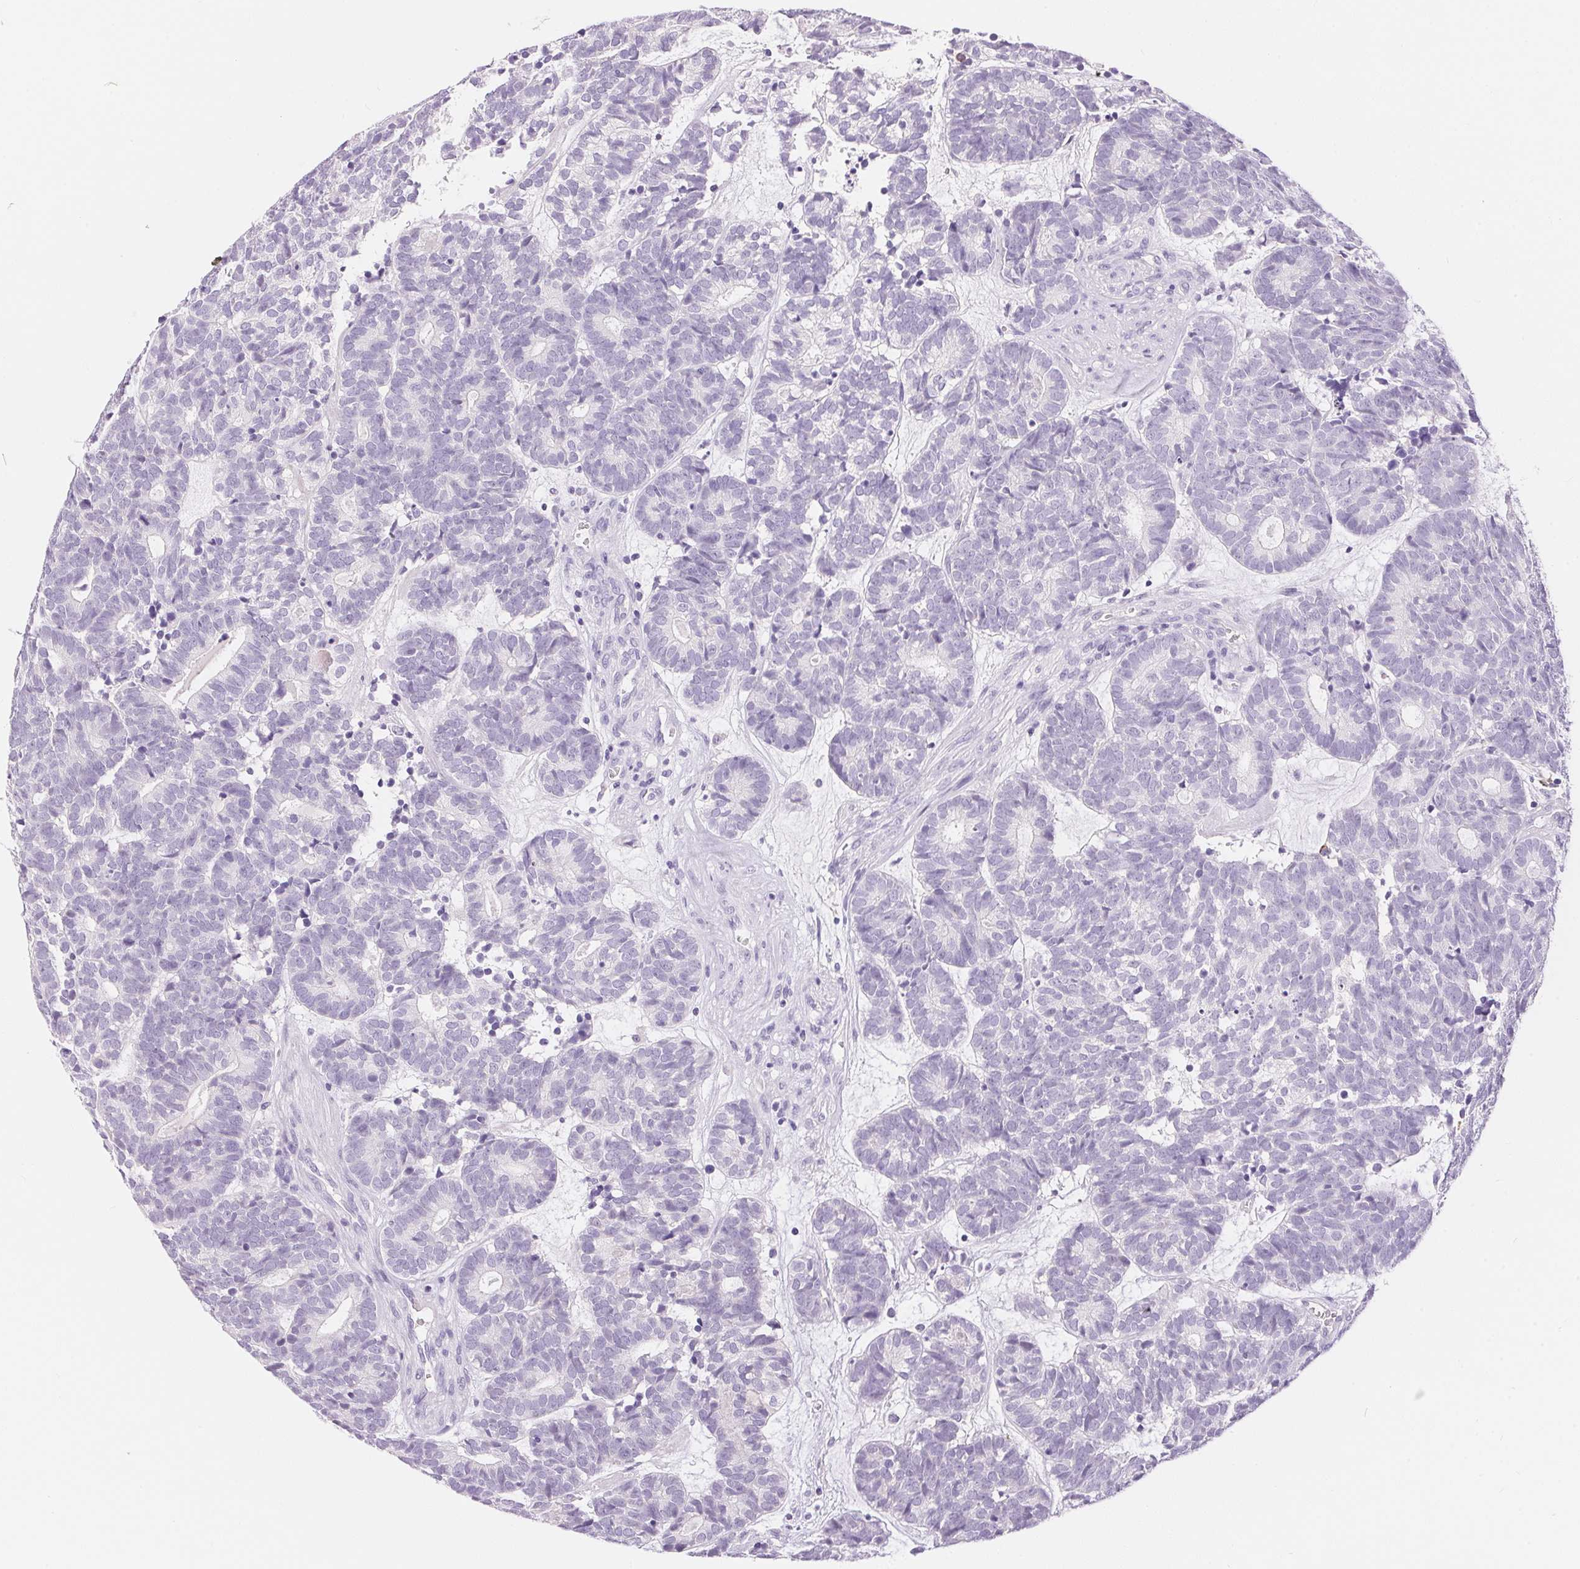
{"staining": {"intensity": "negative", "quantity": "none", "location": "none"}, "tissue": "head and neck cancer", "cell_type": "Tumor cells", "image_type": "cancer", "snomed": [{"axis": "morphology", "description": "Adenocarcinoma, NOS"}, {"axis": "topography", "description": "Head-Neck"}], "caption": "Immunohistochemistry of head and neck adenocarcinoma reveals no positivity in tumor cells.", "gene": "PNLIPRP3", "patient": {"sex": "female", "age": 81}}